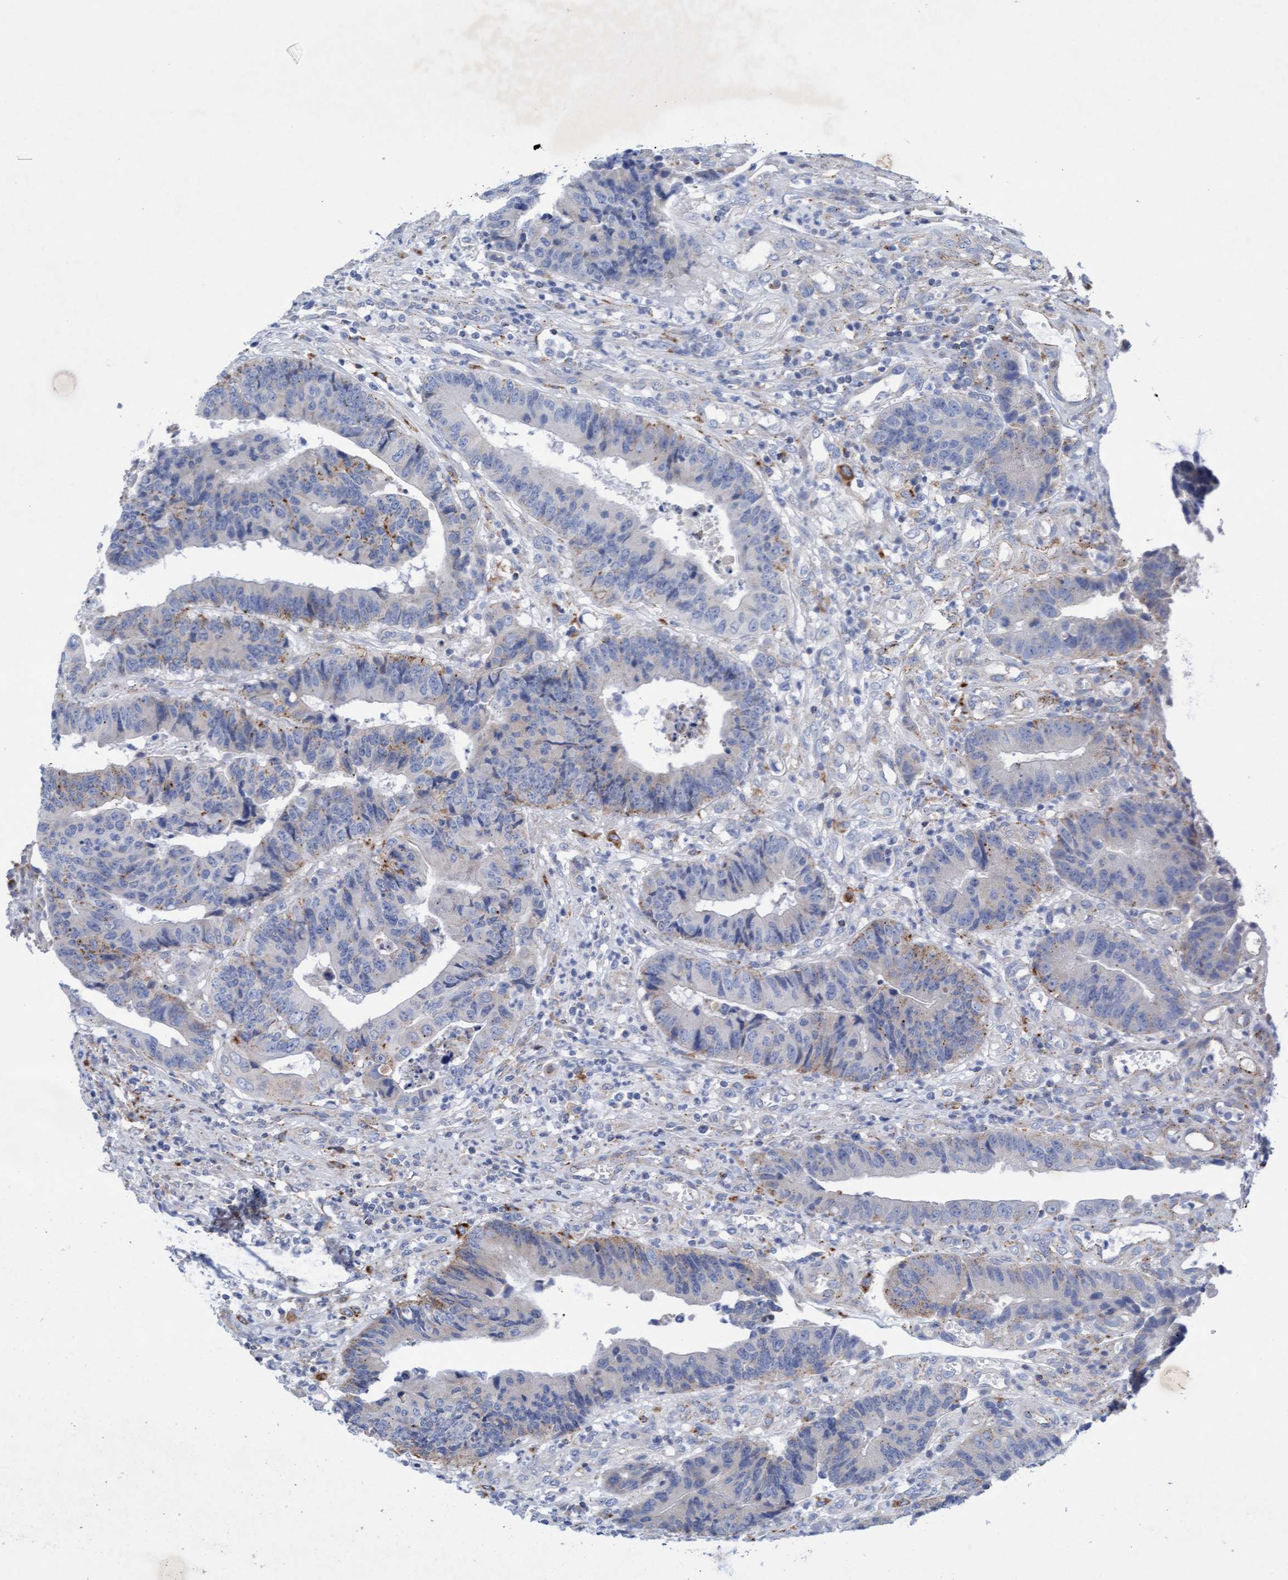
{"staining": {"intensity": "moderate", "quantity": "<25%", "location": "cytoplasmic/membranous"}, "tissue": "colorectal cancer", "cell_type": "Tumor cells", "image_type": "cancer", "snomed": [{"axis": "morphology", "description": "Adenocarcinoma, NOS"}, {"axis": "topography", "description": "Rectum"}], "caption": "IHC micrograph of adenocarcinoma (colorectal) stained for a protein (brown), which exhibits low levels of moderate cytoplasmic/membranous positivity in approximately <25% of tumor cells.", "gene": "SGSH", "patient": {"sex": "male", "age": 84}}